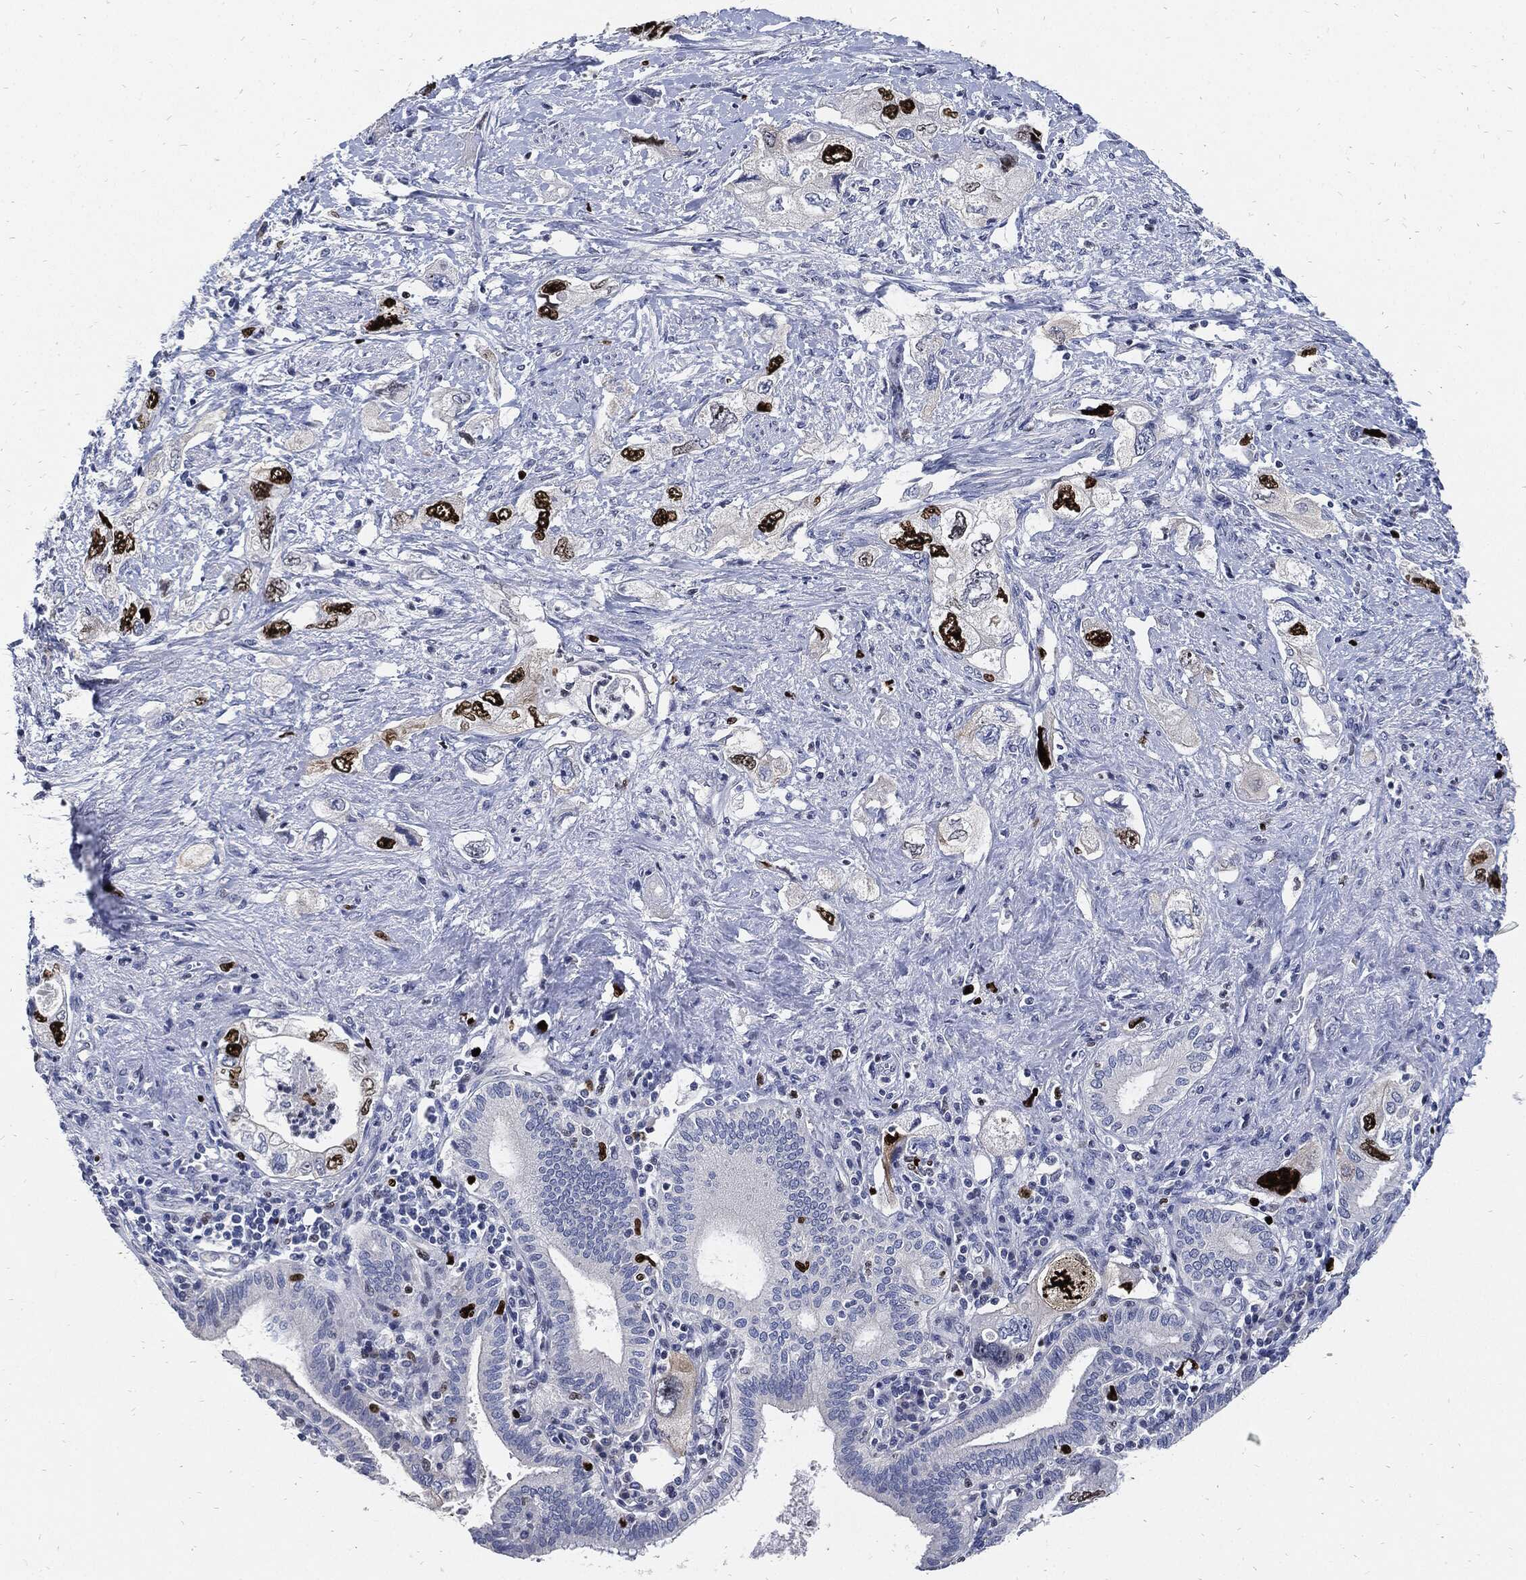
{"staining": {"intensity": "strong", "quantity": "<25%", "location": "nuclear"}, "tissue": "pancreatic cancer", "cell_type": "Tumor cells", "image_type": "cancer", "snomed": [{"axis": "morphology", "description": "Adenocarcinoma, NOS"}, {"axis": "topography", "description": "Pancreas"}], "caption": "Approximately <25% of tumor cells in pancreatic cancer demonstrate strong nuclear protein positivity as visualized by brown immunohistochemical staining.", "gene": "MKI67", "patient": {"sex": "female", "age": 73}}